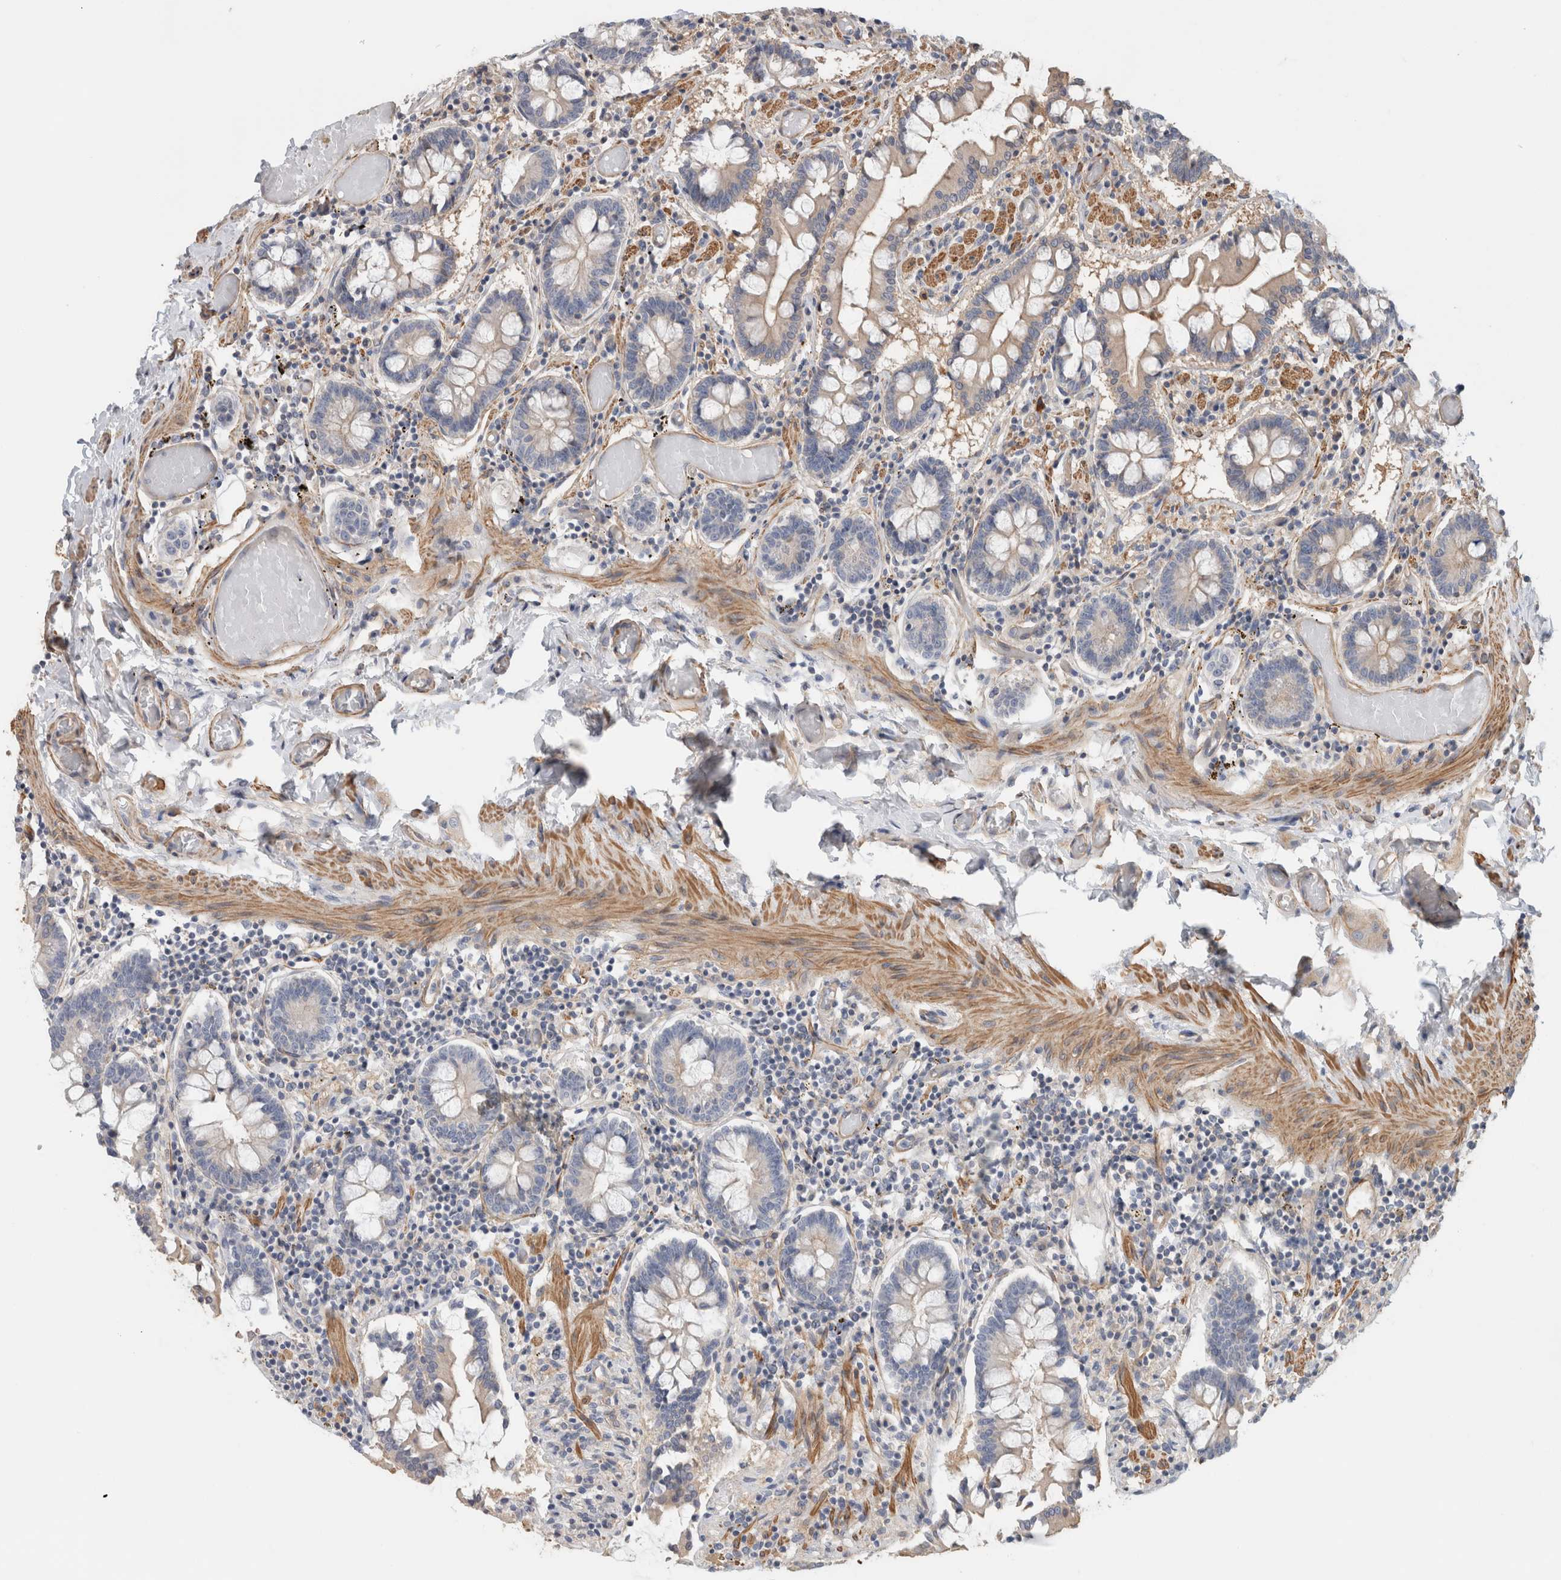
{"staining": {"intensity": "moderate", "quantity": "25%-75%", "location": "cytoplasmic/membranous"}, "tissue": "small intestine", "cell_type": "Glandular cells", "image_type": "normal", "snomed": [{"axis": "morphology", "description": "Normal tissue, NOS"}, {"axis": "topography", "description": "Small intestine"}], "caption": "This photomicrograph demonstrates benign small intestine stained with immunohistochemistry (IHC) to label a protein in brown. The cytoplasmic/membranous of glandular cells show moderate positivity for the protein. Nuclei are counter-stained blue.", "gene": "CFI", "patient": {"sex": "male", "age": 41}}